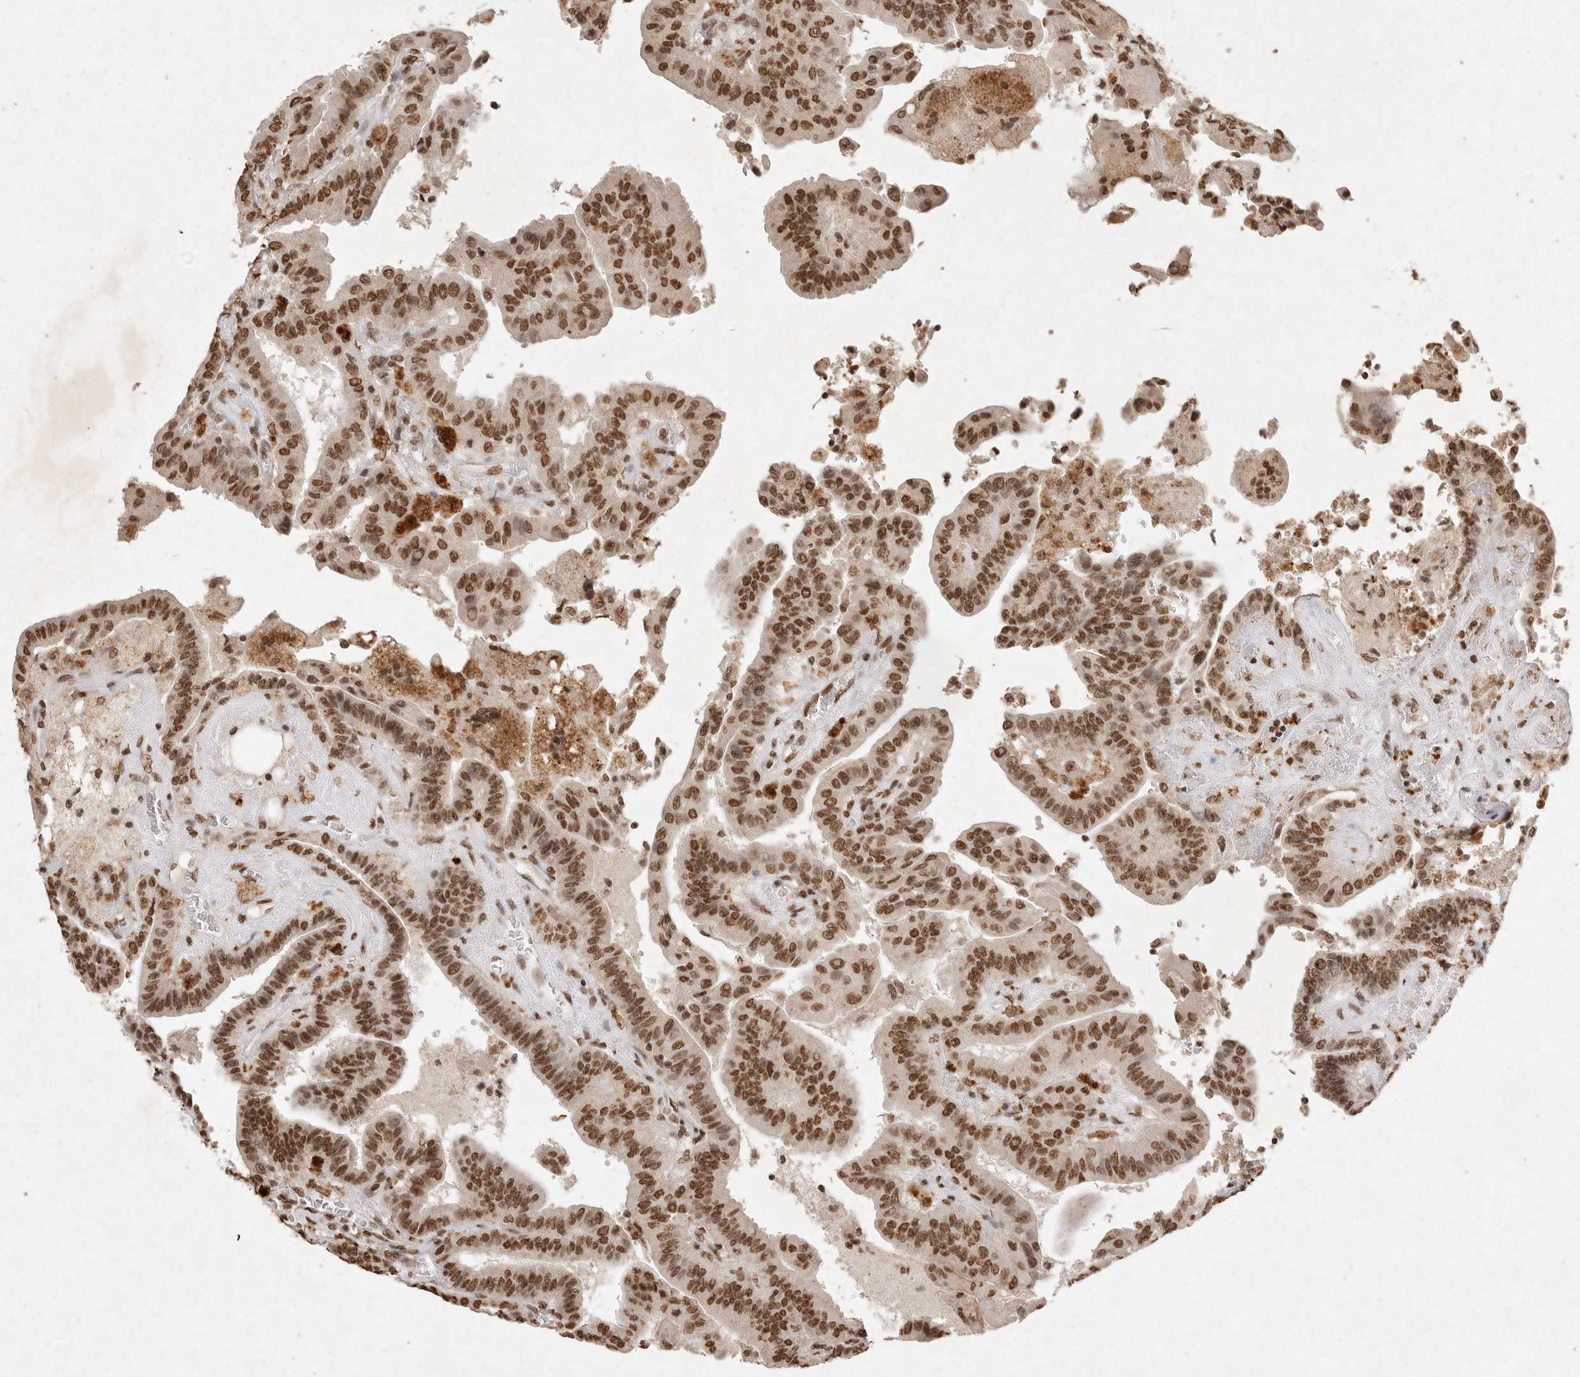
{"staining": {"intensity": "moderate", "quantity": ">75%", "location": "nuclear"}, "tissue": "thyroid cancer", "cell_type": "Tumor cells", "image_type": "cancer", "snomed": [{"axis": "morphology", "description": "Papillary adenocarcinoma, NOS"}, {"axis": "topography", "description": "Thyroid gland"}], "caption": "Moderate nuclear expression is present in approximately >75% of tumor cells in papillary adenocarcinoma (thyroid). (Stains: DAB in brown, nuclei in blue, Microscopy: brightfield microscopy at high magnification).", "gene": "NKX3-2", "patient": {"sex": "male", "age": 33}}